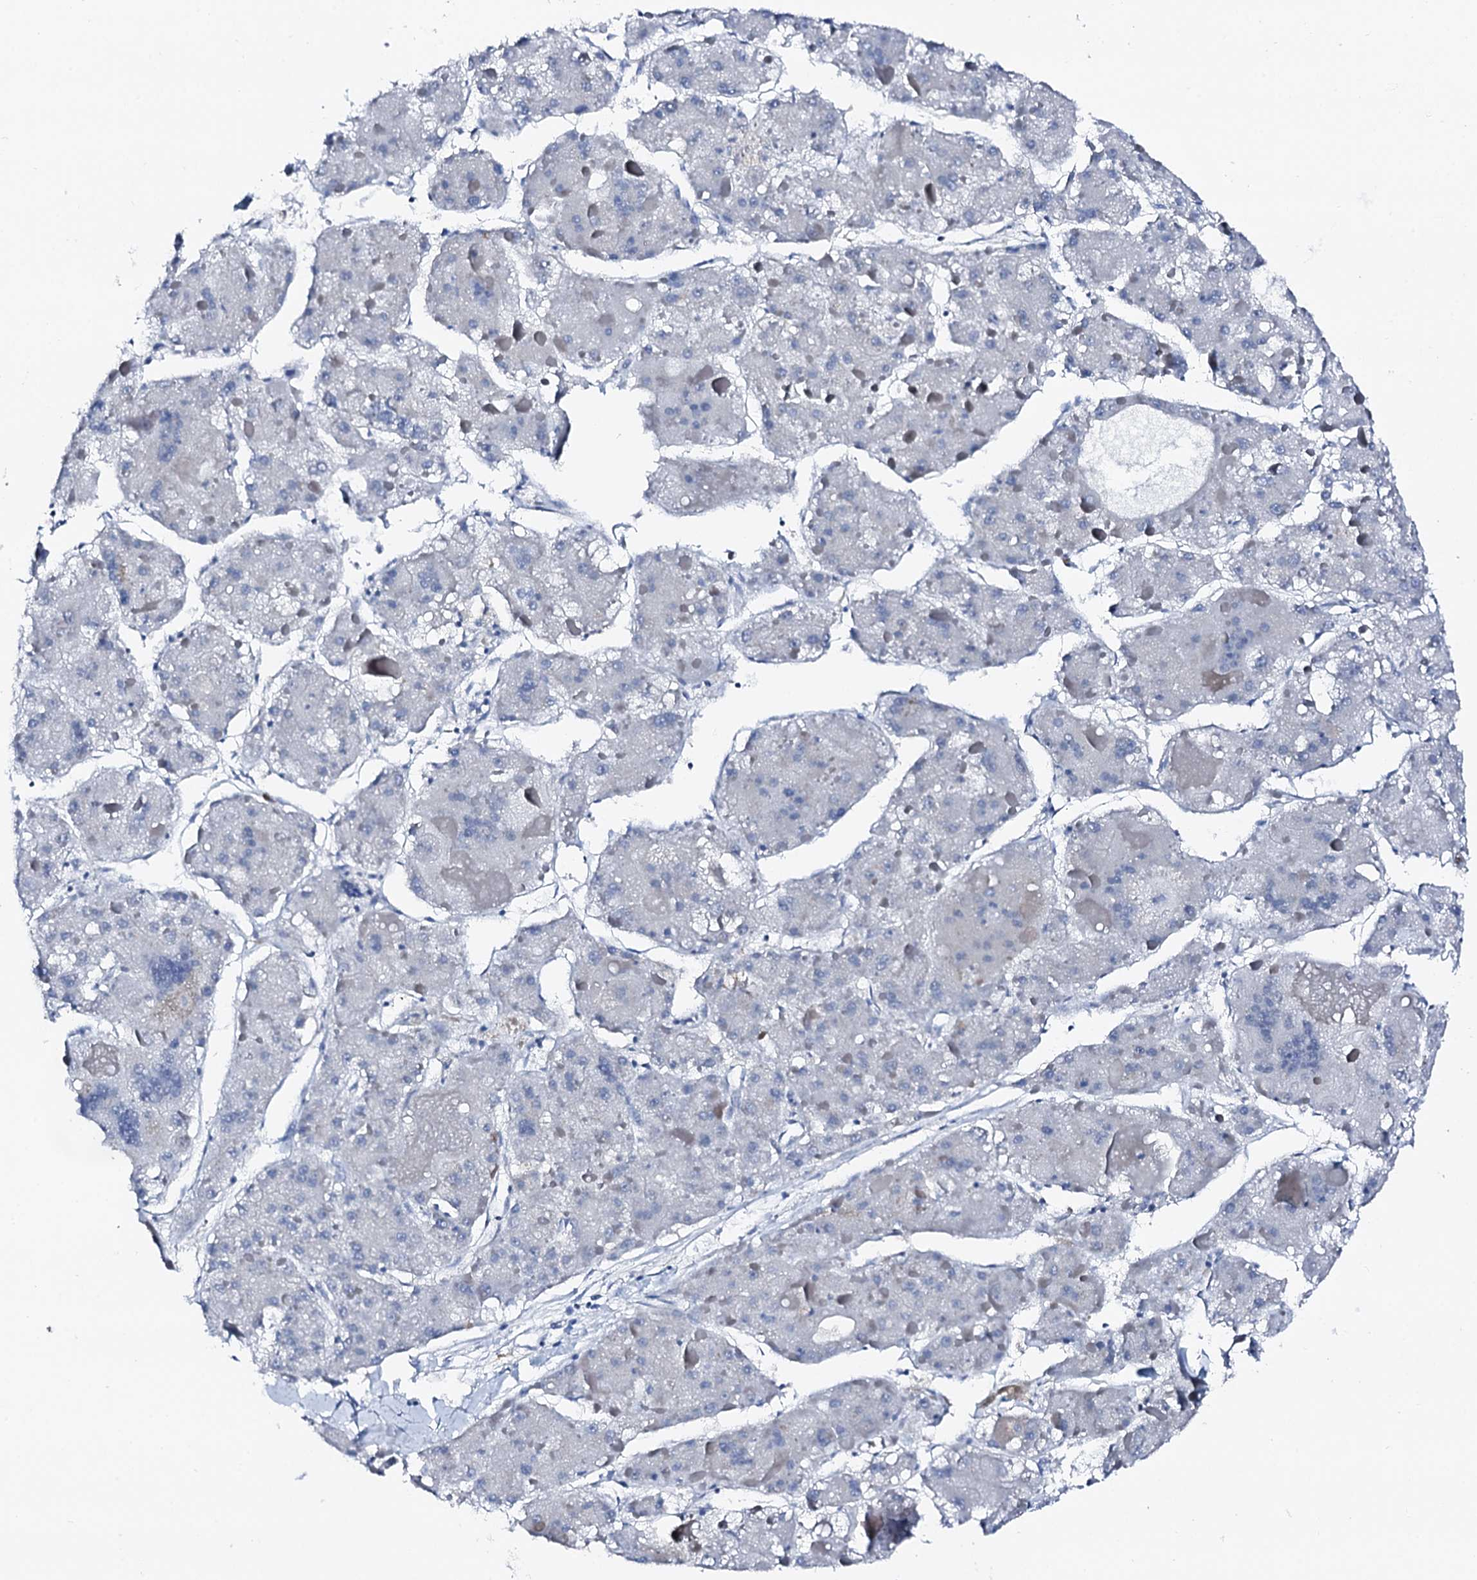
{"staining": {"intensity": "negative", "quantity": "none", "location": "none"}, "tissue": "liver cancer", "cell_type": "Tumor cells", "image_type": "cancer", "snomed": [{"axis": "morphology", "description": "Carcinoma, Hepatocellular, NOS"}, {"axis": "topography", "description": "Liver"}], "caption": "The micrograph reveals no staining of tumor cells in liver cancer (hepatocellular carcinoma).", "gene": "TRAFD1", "patient": {"sex": "female", "age": 73}}